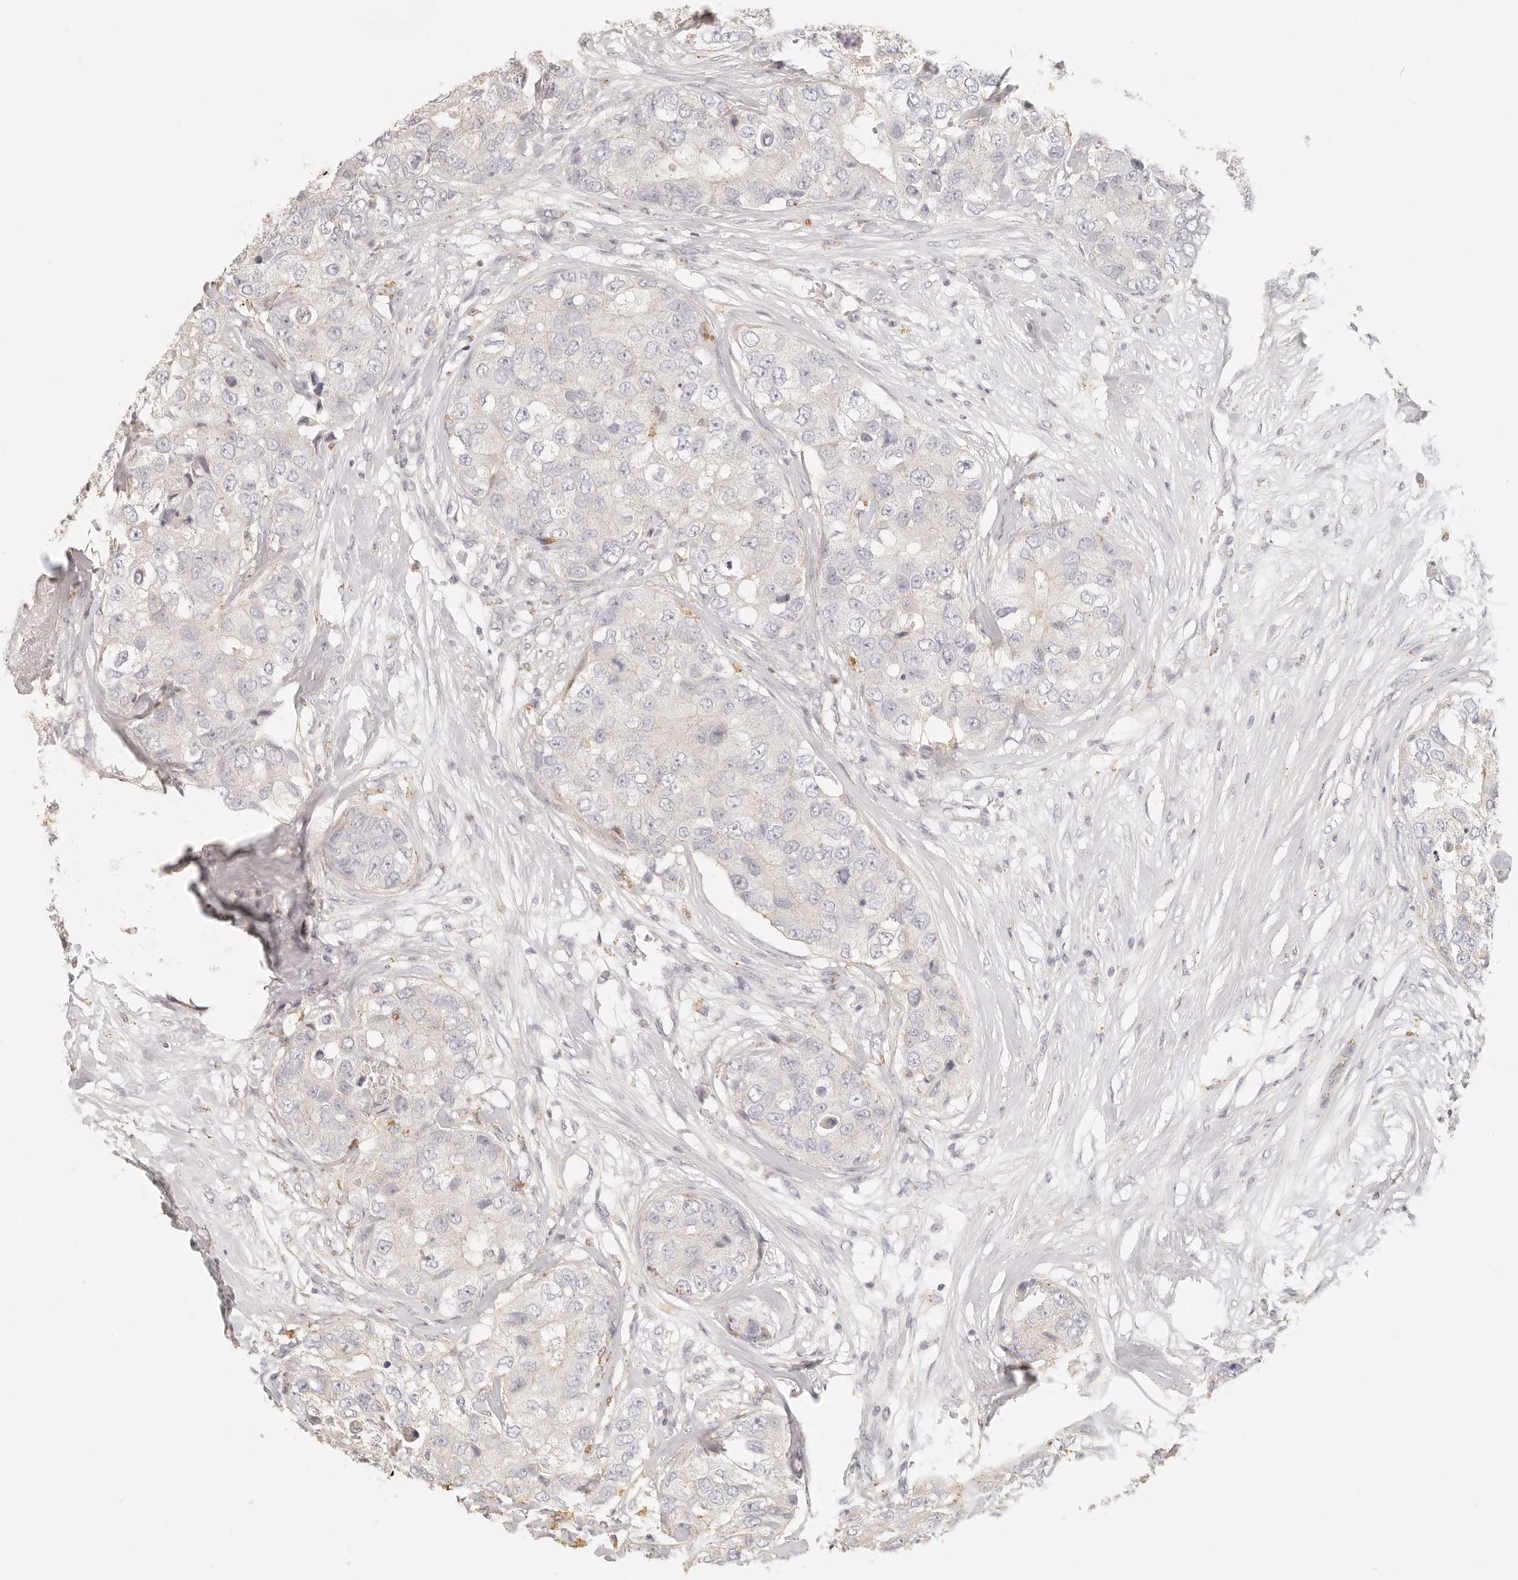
{"staining": {"intensity": "negative", "quantity": "none", "location": "none"}, "tissue": "breast cancer", "cell_type": "Tumor cells", "image_type": "cancer", "snomed": [{"axis": "morphology", "description": "Duct carcinoma"}, {"axis": "topography", "description": "Breast"}], "caption": "High magnification brightfield microscopy of breast infiltrating ductal carcinoma stained with DAB (3,3'-diaminobenzidine) (brown) and counterstained with hematoxylin (blue): tumor cells show no significant expression.", "gene": "CNMD", "patient": {"sex": "female", "age": 62}}